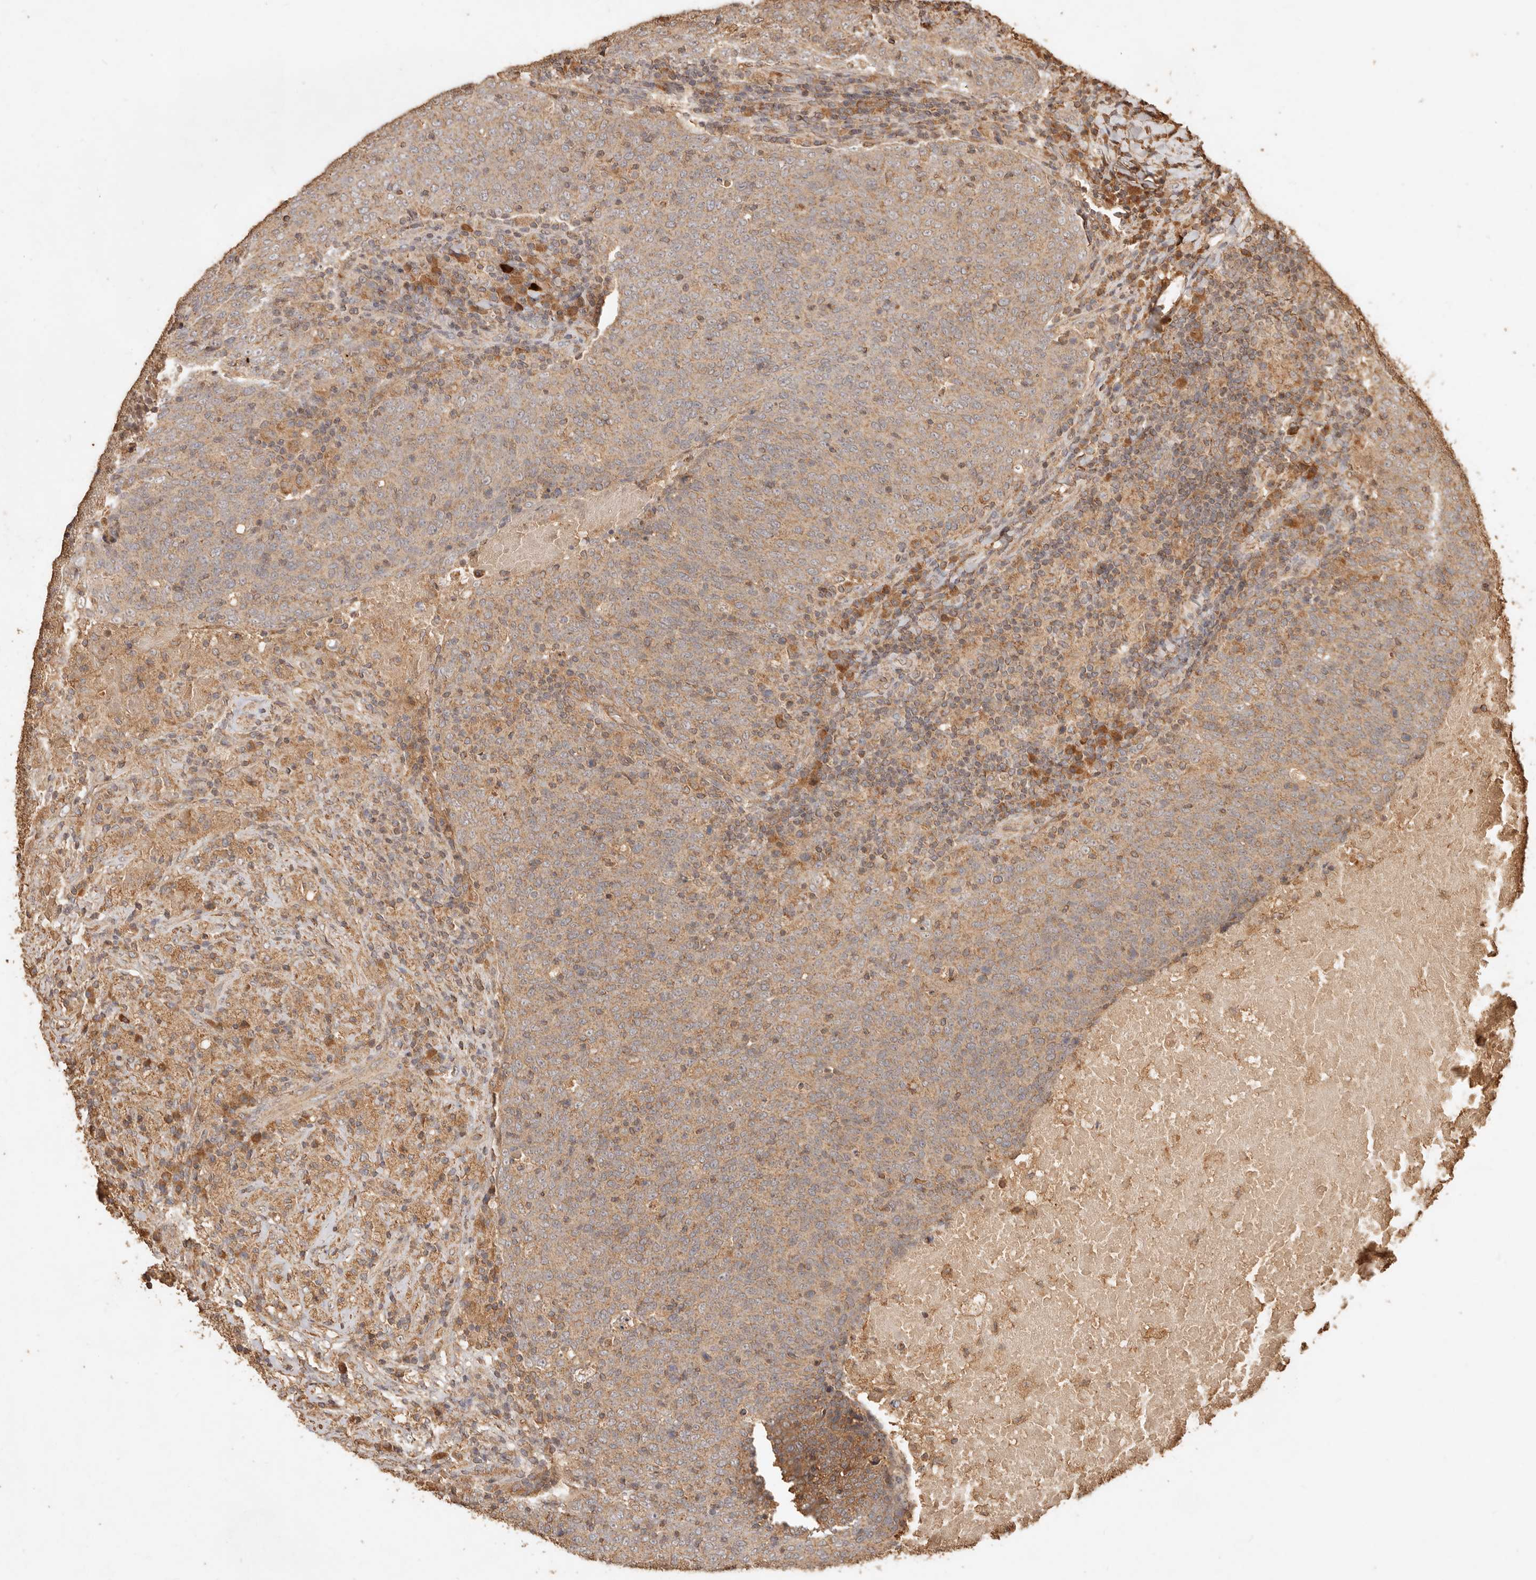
{"staining": {"intensity": "moderate", "quantity": ">75%", "location": "cytoplasmic/membranous"}, "tissue": "head and neck cancer", "cell_type": "Tumor cells", "image_type": "cancer", "snomed": [{"axis": "morphology", "description": "Squamous cell carcinoma, NOS"}, {"axis": "morphology", "description": "Squamous cell carcinoma, metastatic, NOS"}, {"axis": "topography", "description": "Lymph node"}, {"axis": "topography", "description": "Head-Neck"}], "caption": "Brown immunohistochemical staining in head and neck cancer (metastatic squamous cell carcinoma) exhibits moderate cytoplasmic/membranous positivity in approximately >75% of tumor cells.", "gene": "FAM180B", "patient": {"sex": "male", "age": 62}}